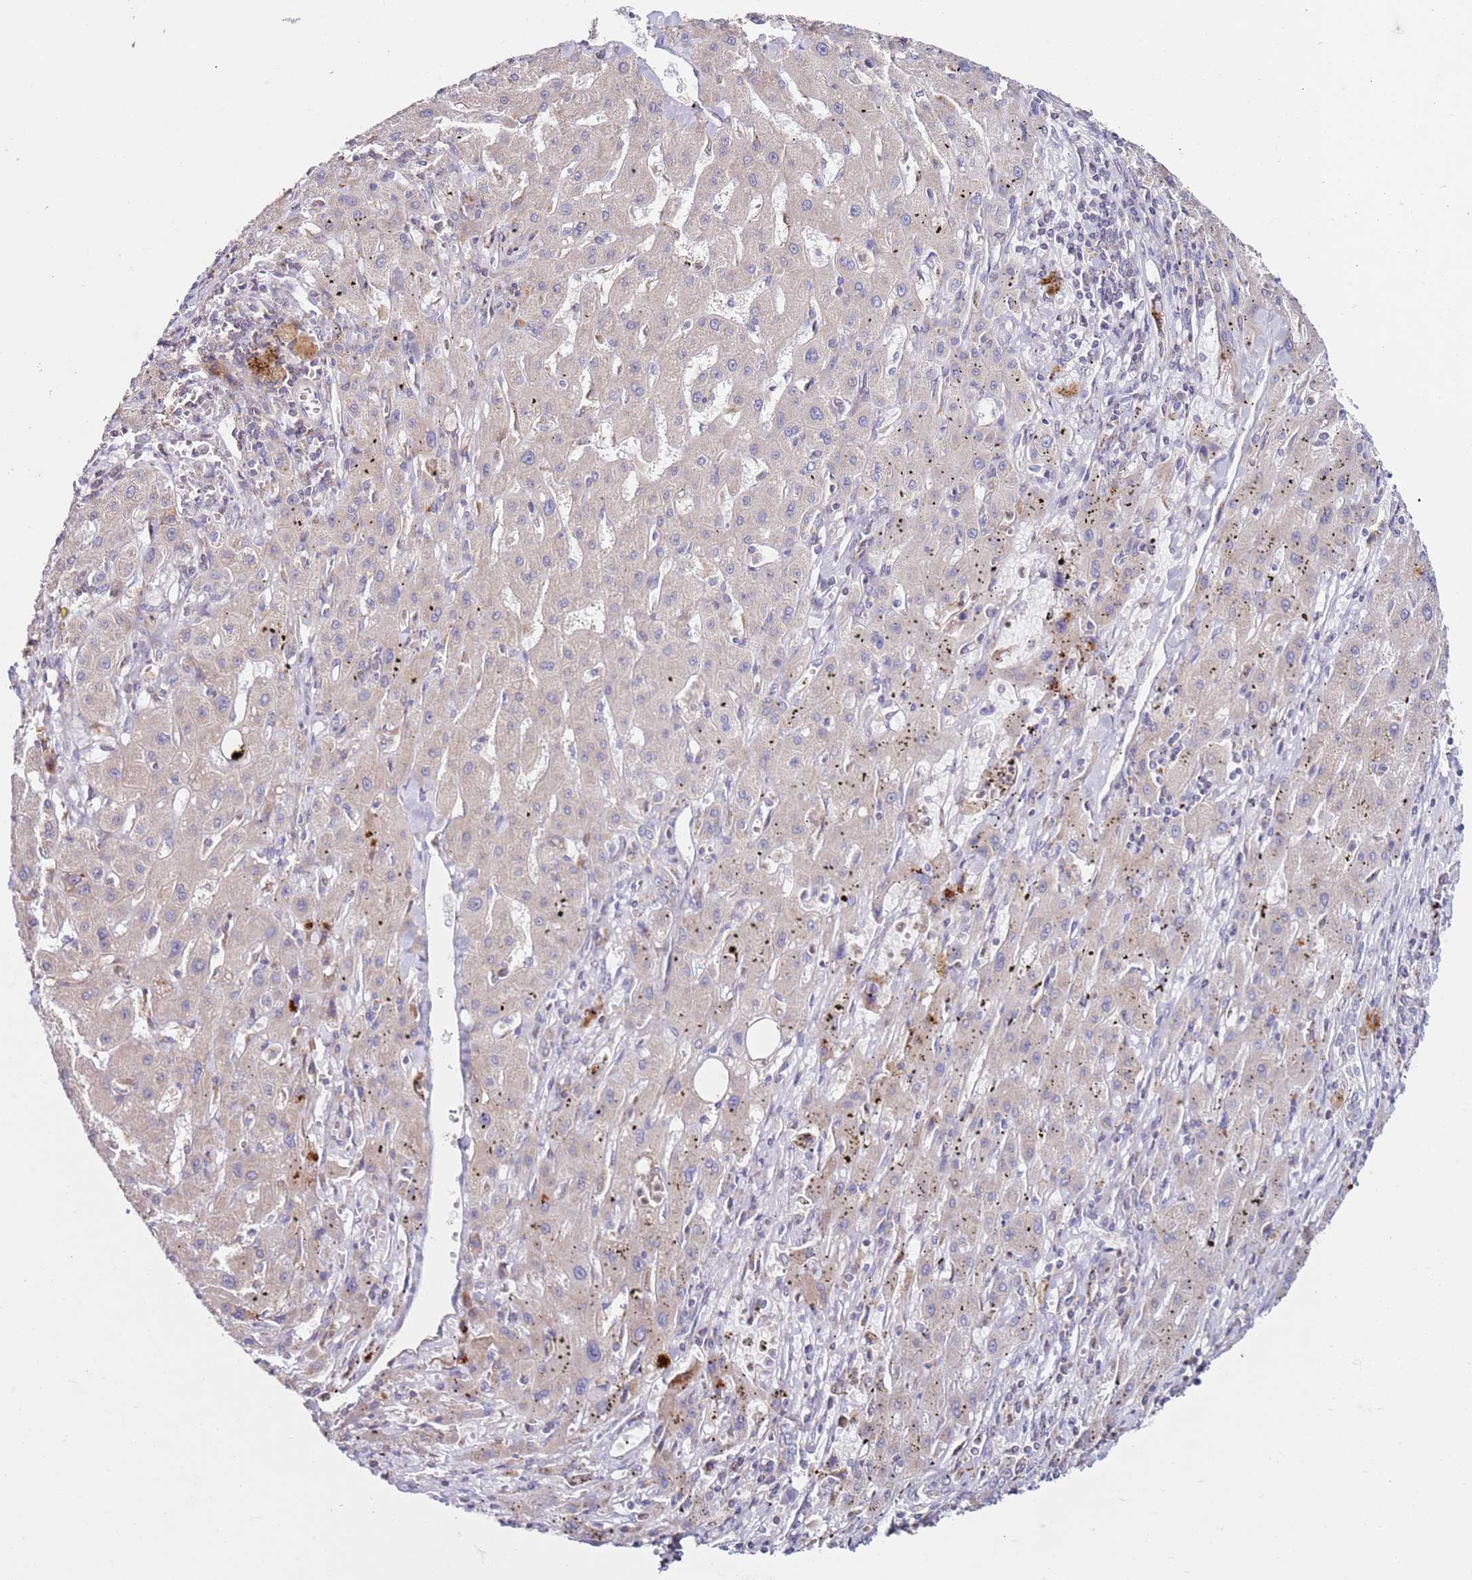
{"staining": {"intensity": "negative", "quantity": "none", "location": "none"}, "tissue": "liver cancer", "cell_type": "Tumor cells", "image_type": "cancer", "snomed": [{"axis": "morphology", "description": "Carcinoma, Hepatocellular, NOS"}, {"axis": "topography", "description": "Liver"}], "caption": "The photomicrograph exhibits no staining of tumor cells in liver hepatocellular carcinoma.", "gene": "CNOT9", "patient": {"sex": "male", "age": 72}}